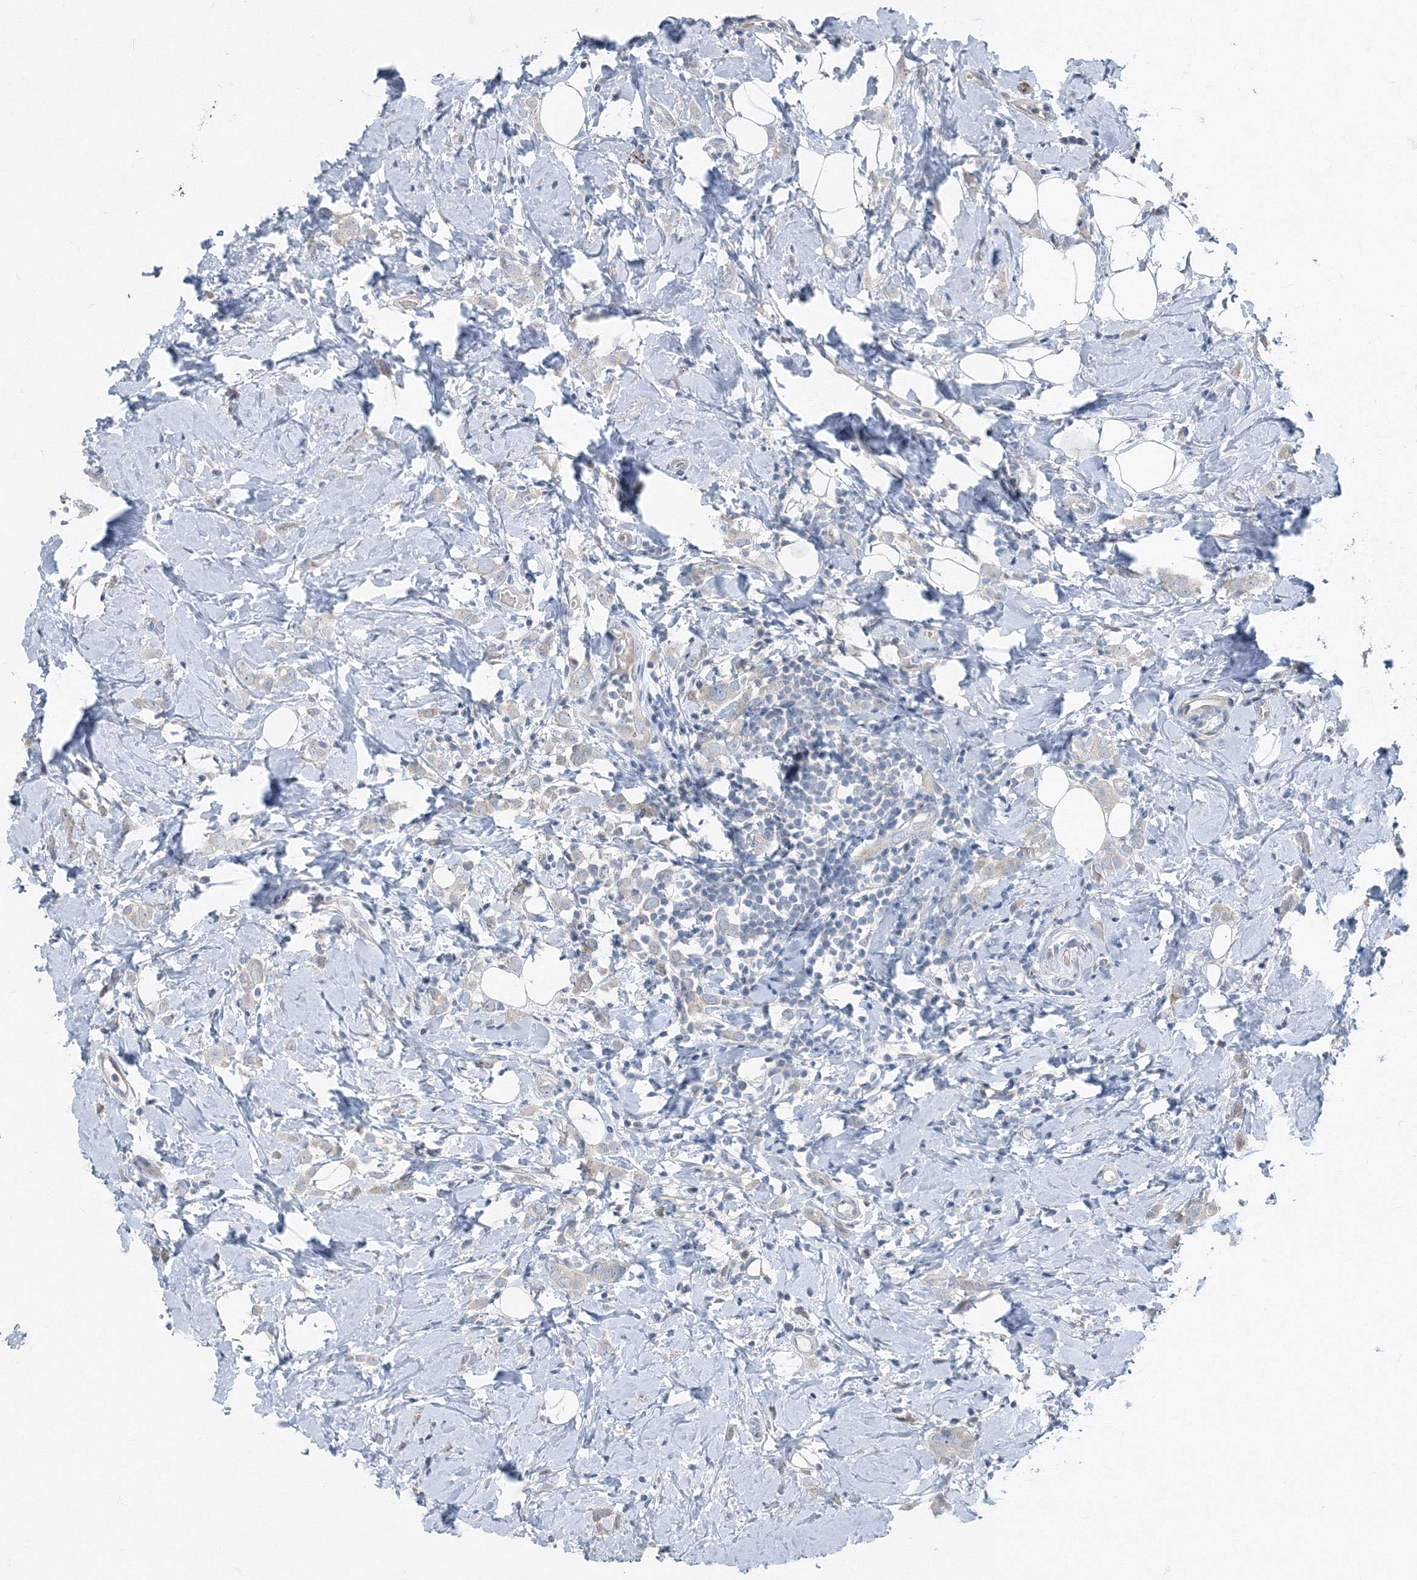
{"staining": {"intensity": "negative", "quantity": "none", "location": "none"}, "tissue": "breast cancer", "cell_type": "Tumor cells", "image_type": "cancer", "snomed": [{"axis": "morphology", "description": "Lobular carcinoma"}, {"axis": "topography", "description": "Breast"}], "caption": "Photomicrograph shows no protein staining in tumor cells of breast cancer tissue.", "gene": "AASDH", "patient": {"sex": "female", "age": 47}}